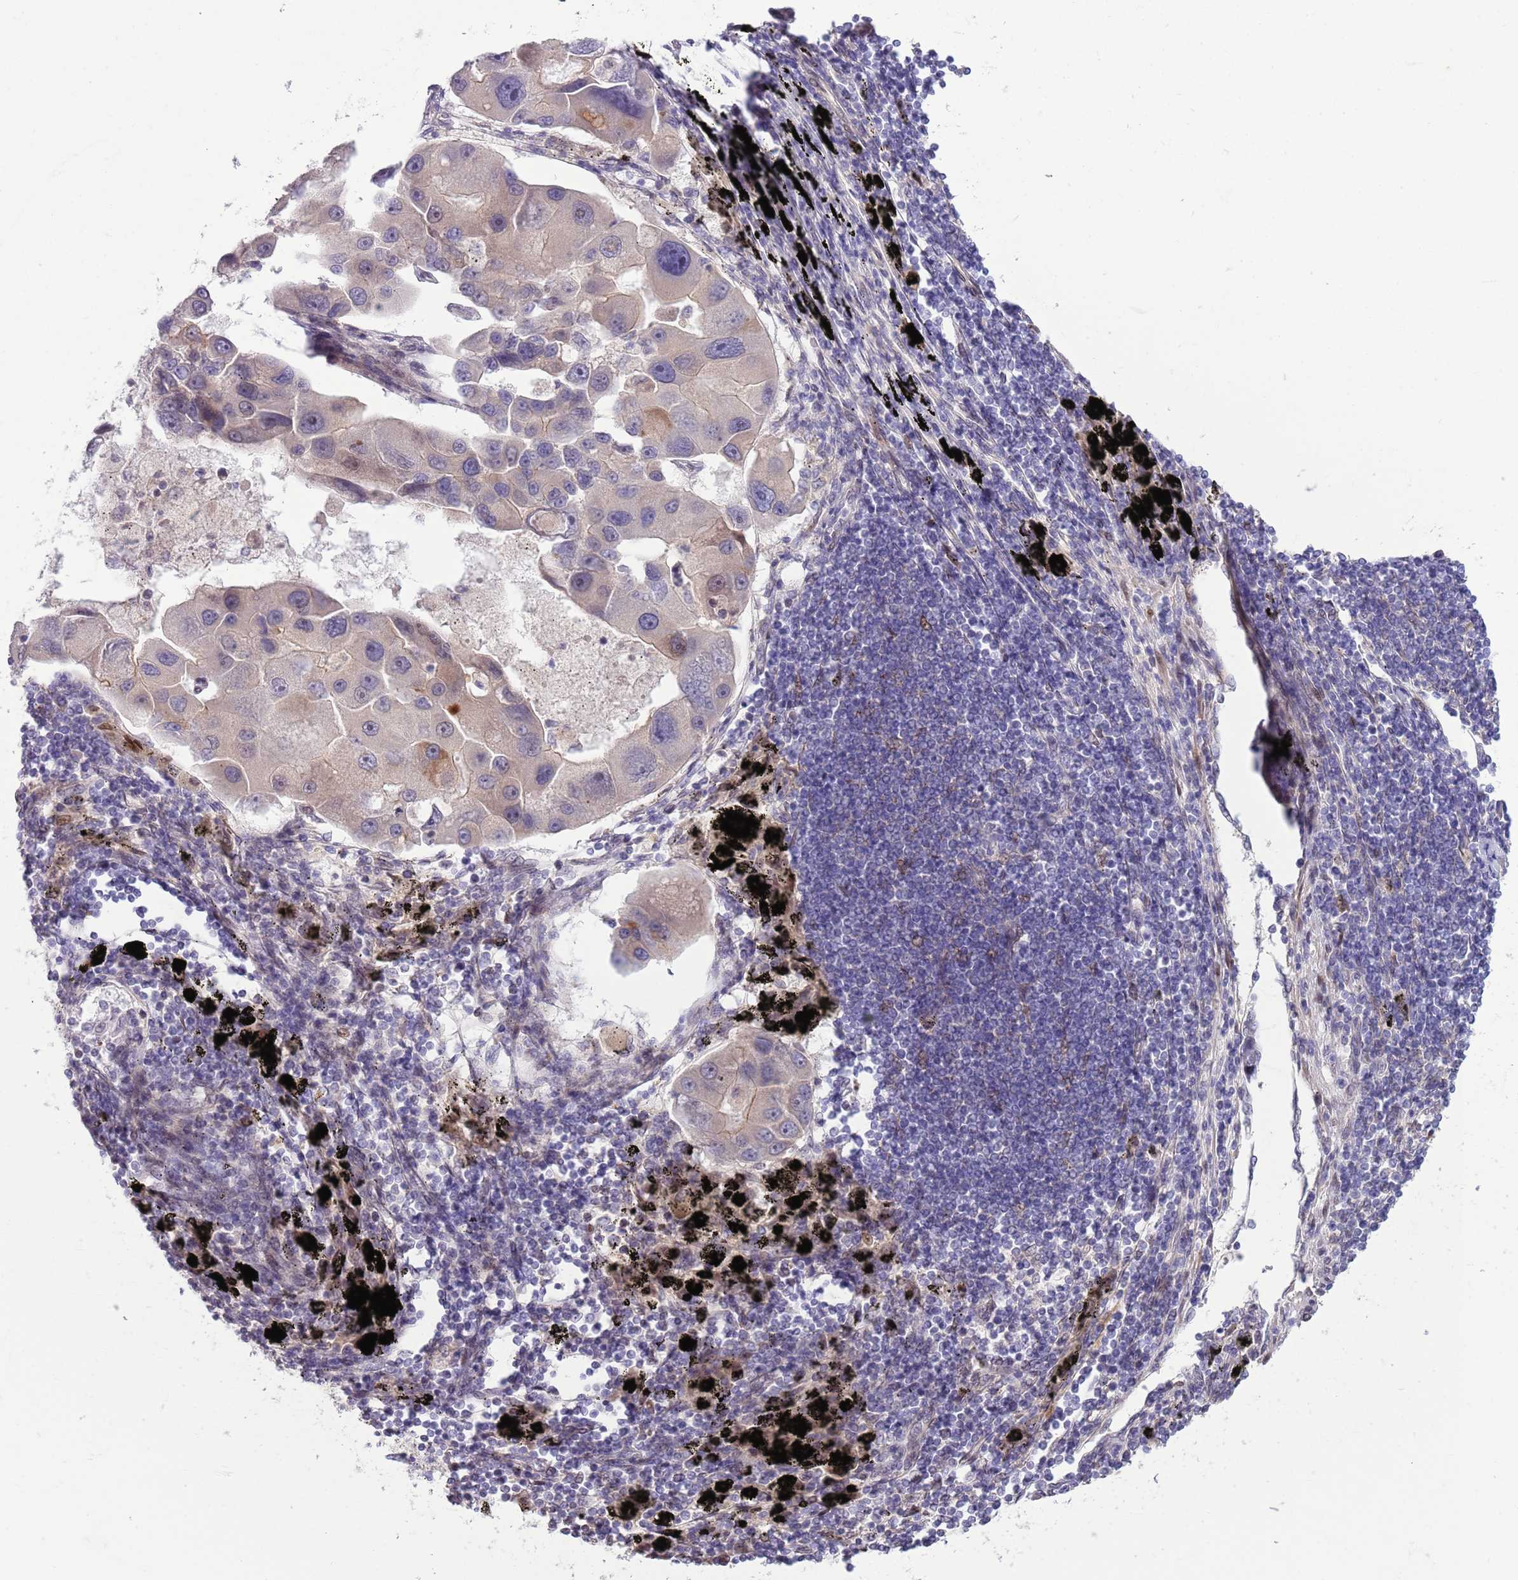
{"staining": {"intensity": "weak", "quantity": "<25%", "location": "cytoplasmic/membranous"}, "tissue": "lung cancer", "cell_type": "Tumor cells", "image_type": "cancer", "snomed": [{"axis": "morphology", "description": "Adenocarcinoma, NOS"}, {"axis": "topography", "description": "Lung"}], "caption": "This image is of lung adenocarcinoma stained with IHC to label a protein in brown with the nuclei are counter-stained blue. There is no staining in tumor cells.", "gene": "CCND2", "patient": {"sex": "female", "age": 54}}